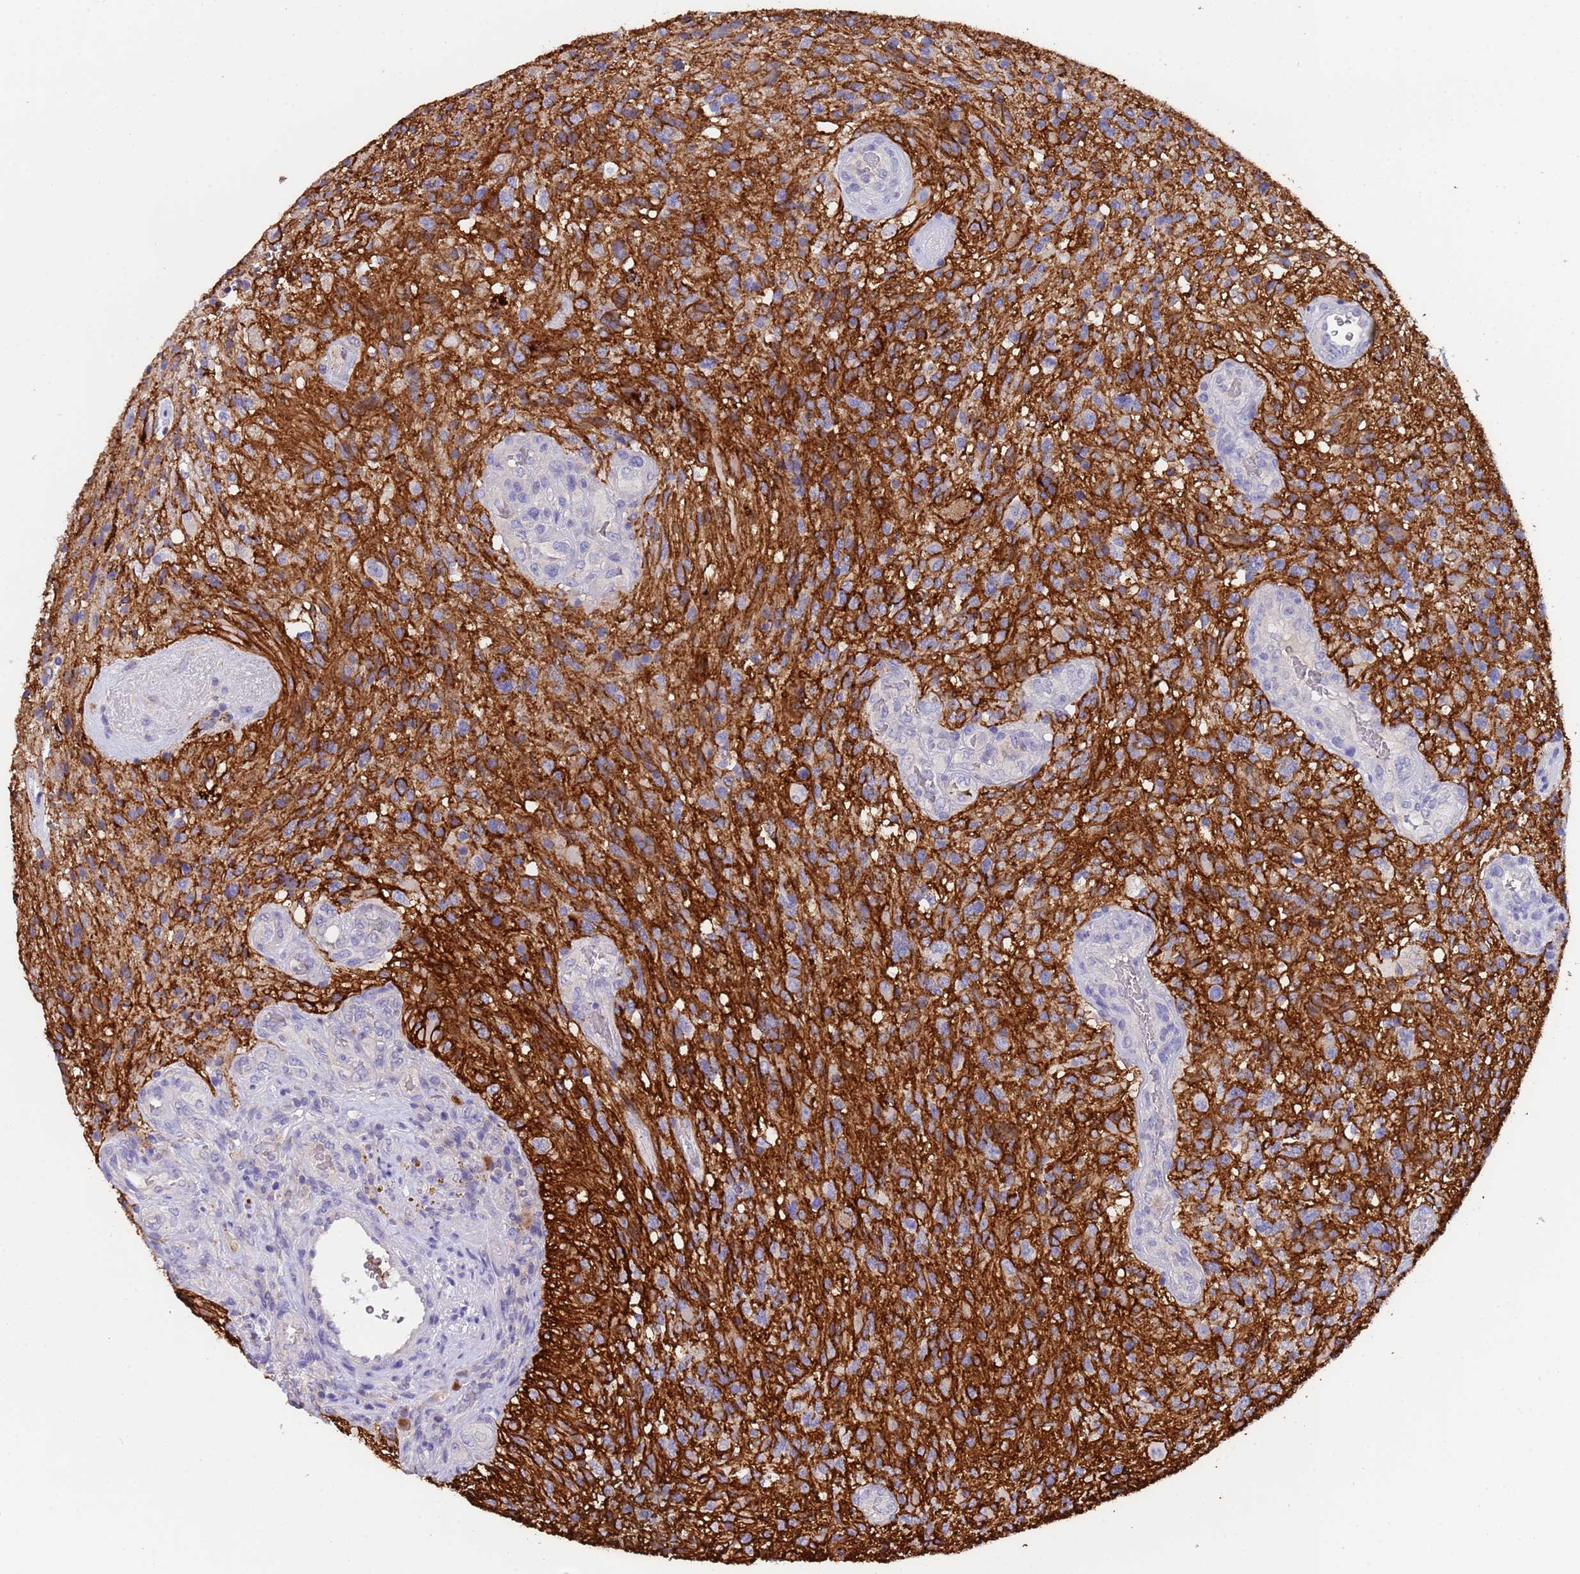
{"staining": {"intensity": "negative", "quantity": "none", "location": "none"}, "tissue": "glioma", "cell_type": "Tumor cells", "image_type": "cancer", "snomed": [{"axis": "morphology", "description": "Glioma, malignant, High grade"}, {"axis": "topography", "description": "Brain"}], "caption": "High magnification brightfield microscopy of malignant high-grade glioma stained with DAB (3,3'-diaminobenzidine) (brown) and counterstained with hematoxylin (blue): tumor cells show no significant expression.", "gene": "SLC24A3", "patient": {"sex": "male", "age": 56}}